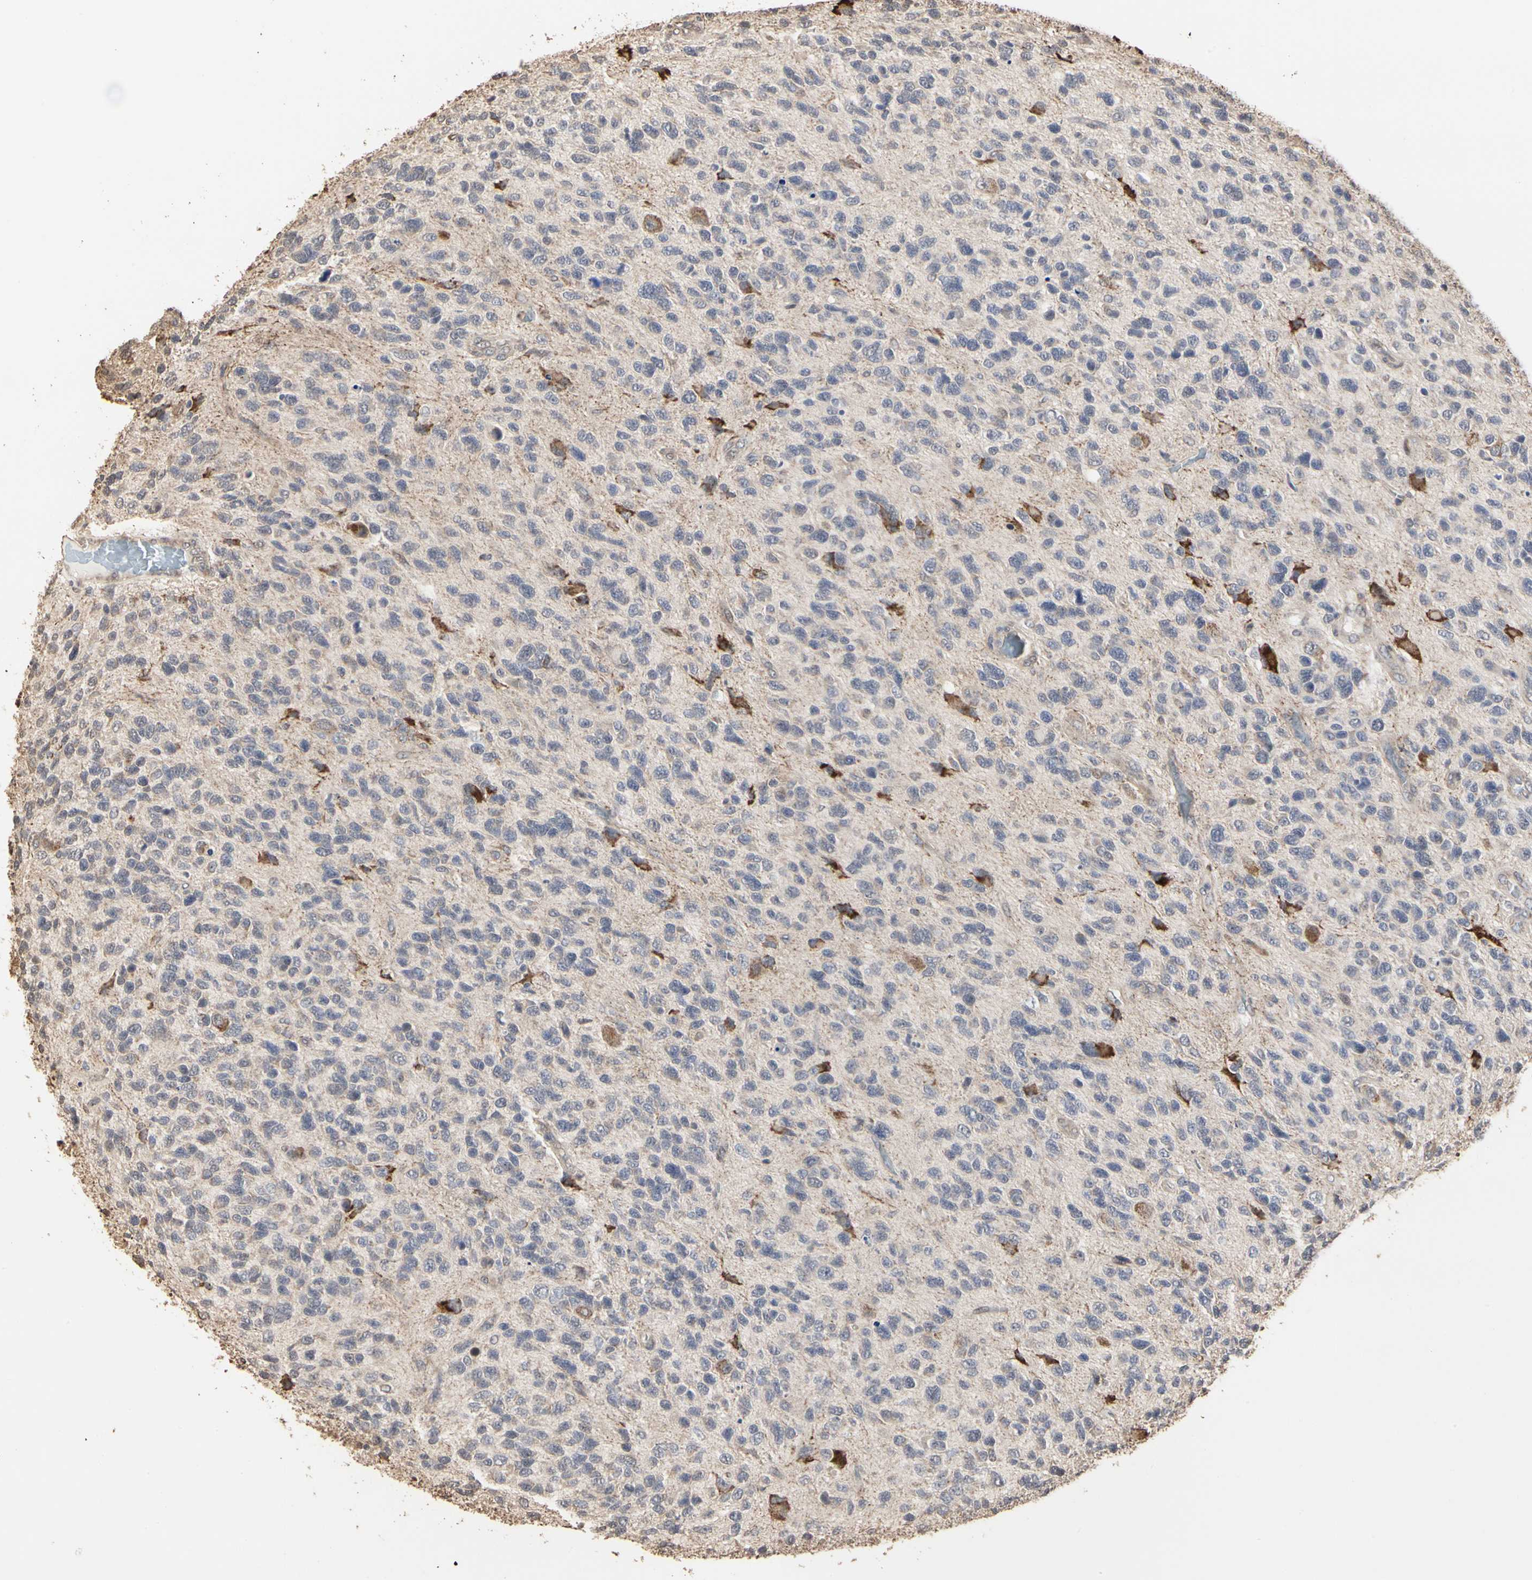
{"staining": {"intensity": "strong", "quantity": "<25%", "location": "cytoplasmic/membranous"}, "tissue": "glioma", "cell_type": "Tumor cells", "image_type": "cancer", "snomed": [{"axis": "morphology", "description": "Glioma, malignant, High grade"}, {"axis": "topography", "description": "Brain"}], "caption": "This photomicrograph reveals IHC staining of glioma, with medium strong cytoplasmic/membranous expression in about <25% of tumor cells.", "gene": "TAOK1", "patient": {"sex": "female", "age": 58}}